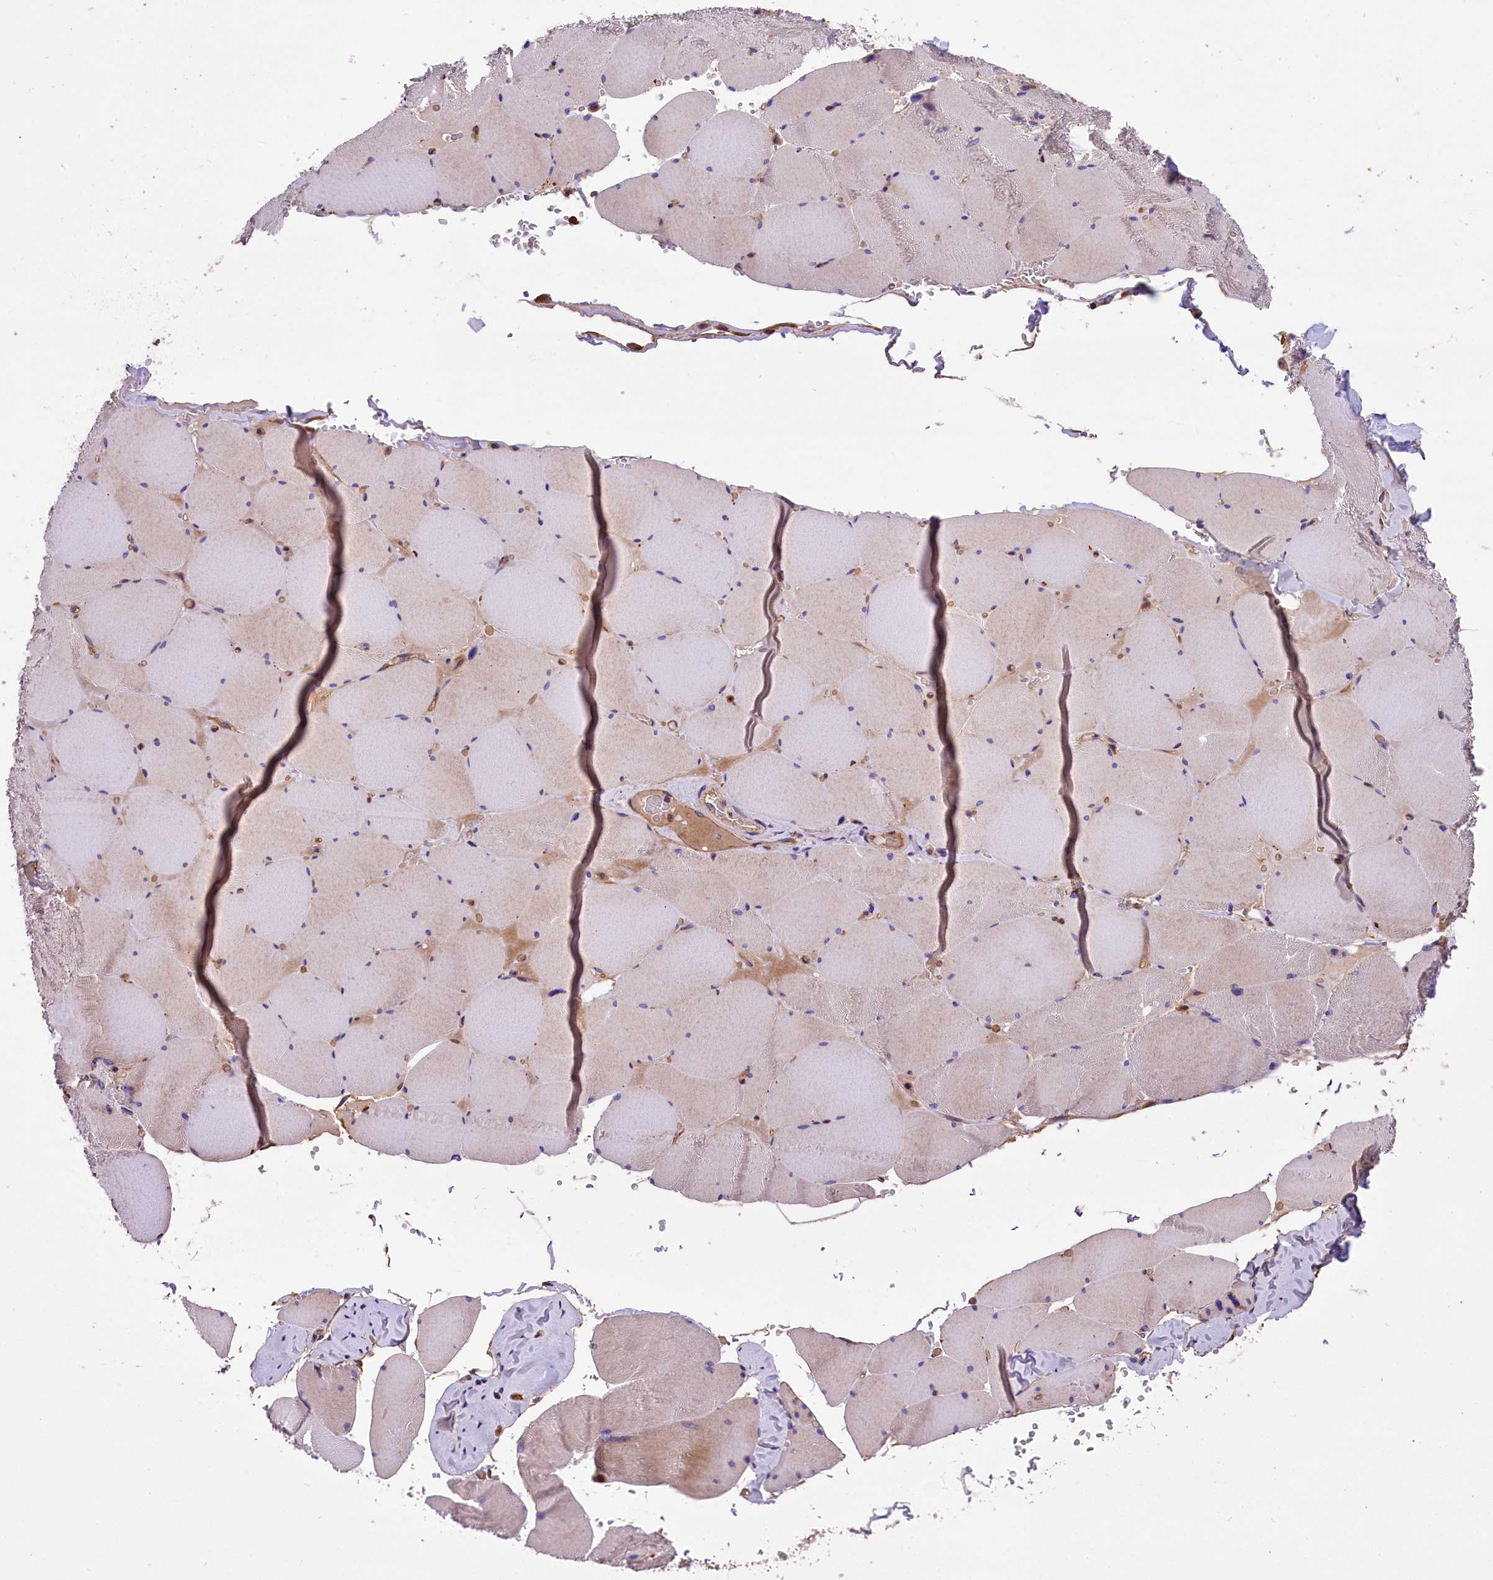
{"staining": {"intensity": "negative", "quantity": "none", "location": "none"}, "tissue": "skeletal muscle", "cell_type": "Myocytes", "image_type": "normal", "snomed": [{"axis": "morphology", "description": "Normal tissue, NOS"}, {"axis": "topography", "description": "Skeletal muscle"}, {"axis": "topography", "description": "Head-Neck"}], "caption": "The micrograph exhibits no significant positivity in myocytes of skeletal muscle.", "gene": "ERMARD", "patient": {"sex": "male", "age": 66}}